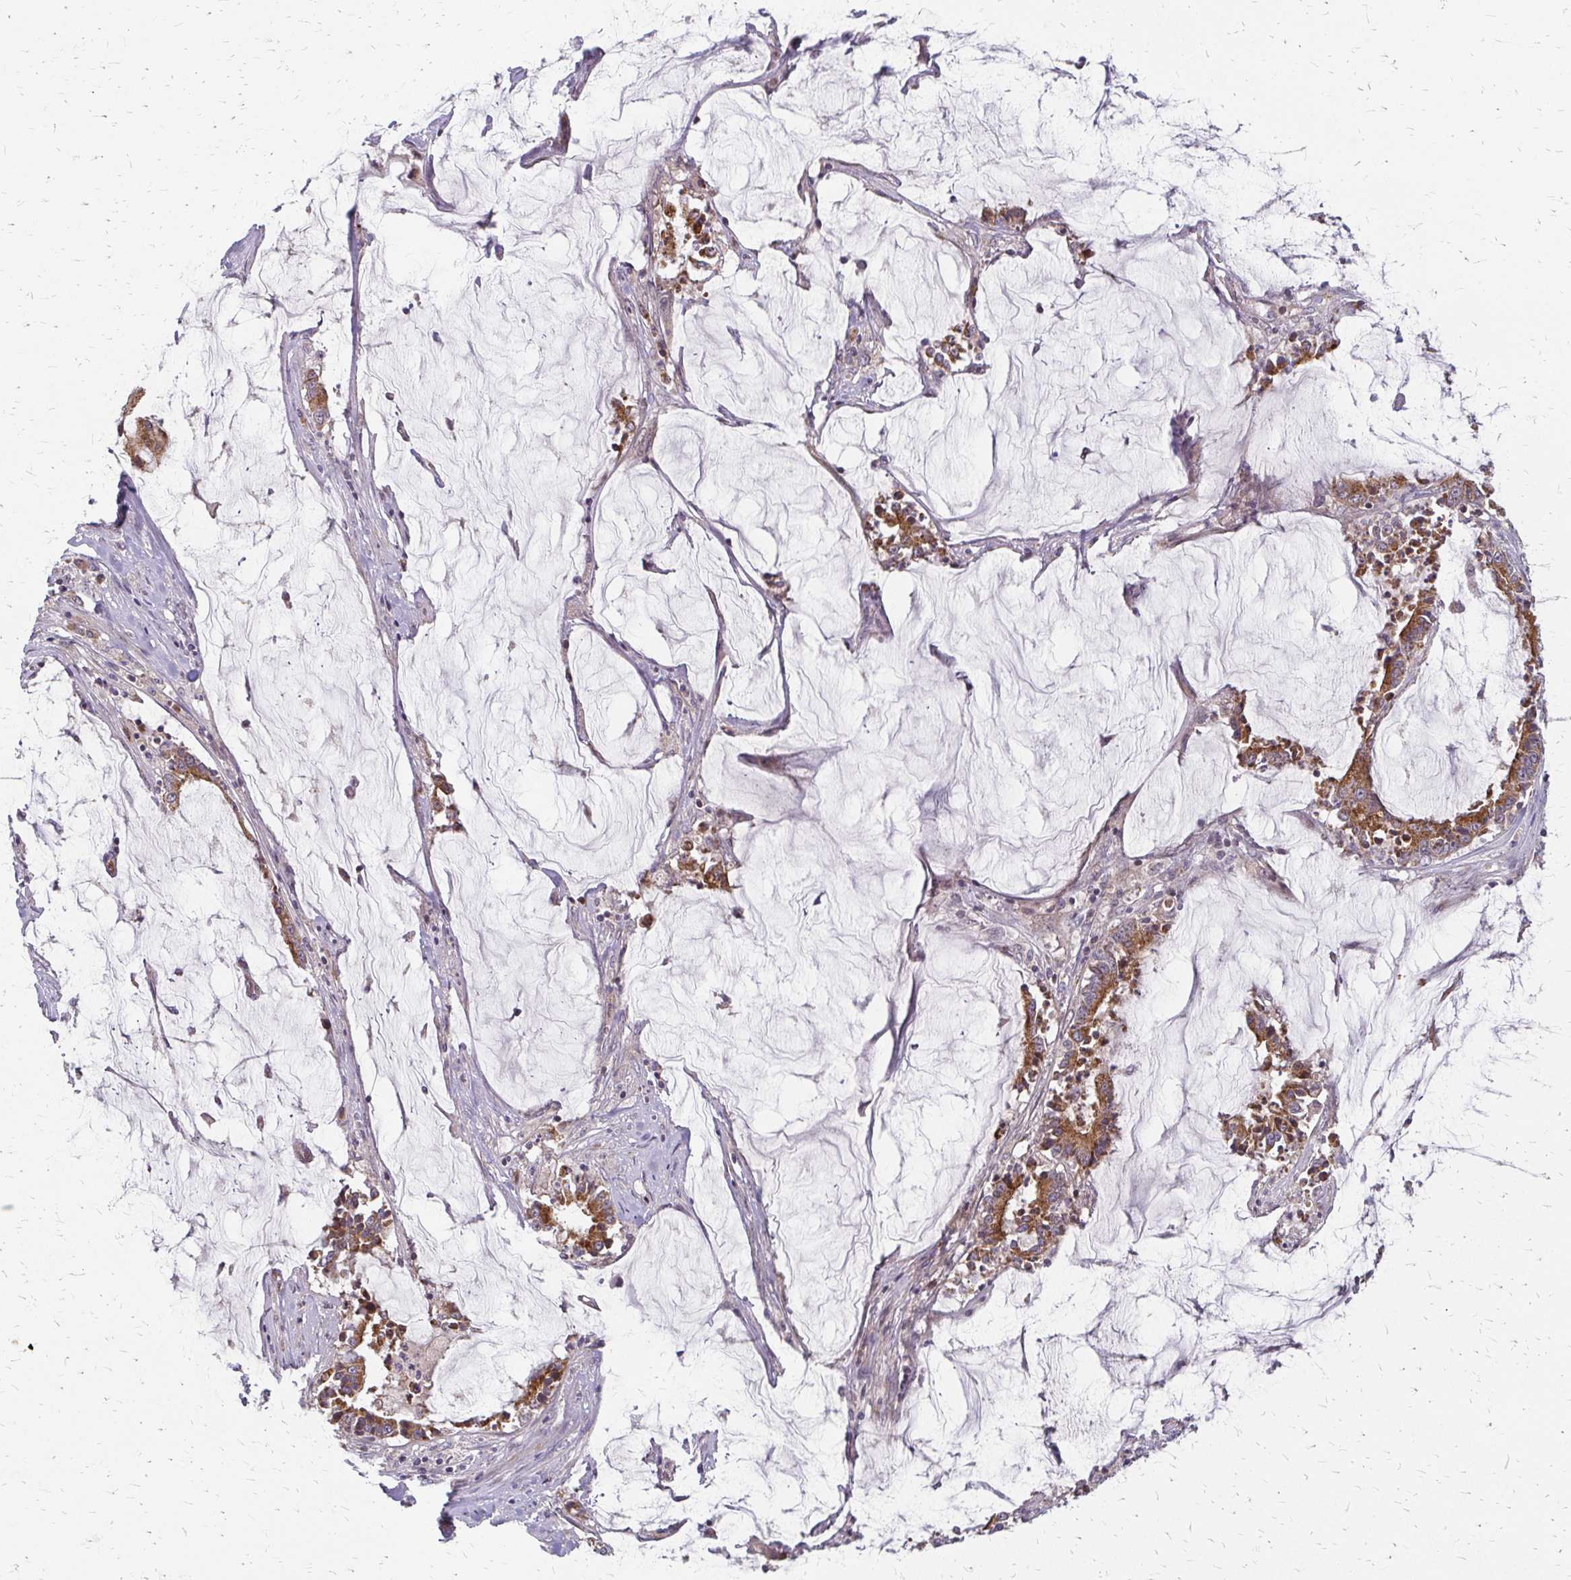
{"staining": {"intensity": "moderate", "quantity": "<25%", "location": "cytoplasmic/membranous"}, "tissue": "stomach cancer", "cell_type": "Tumor cells", "image_type": "cancer", "snomed": [{"axis": "morphology", "description": "Adenocarcinoma, NOS"}, {"axis": "topography", "description": "Stomach, upper"}], "caption": "Tumor cells demonstrate low levels of moderate cytoplasmic/membranous expression in approximately <25% of cells in stomach cancer (adenocarcinoma). (brown staining indicates protein expression, while blue staining denotes nuclei).", "gene": "ZNF383", "patient": {"sex": "male", "age": 68}}